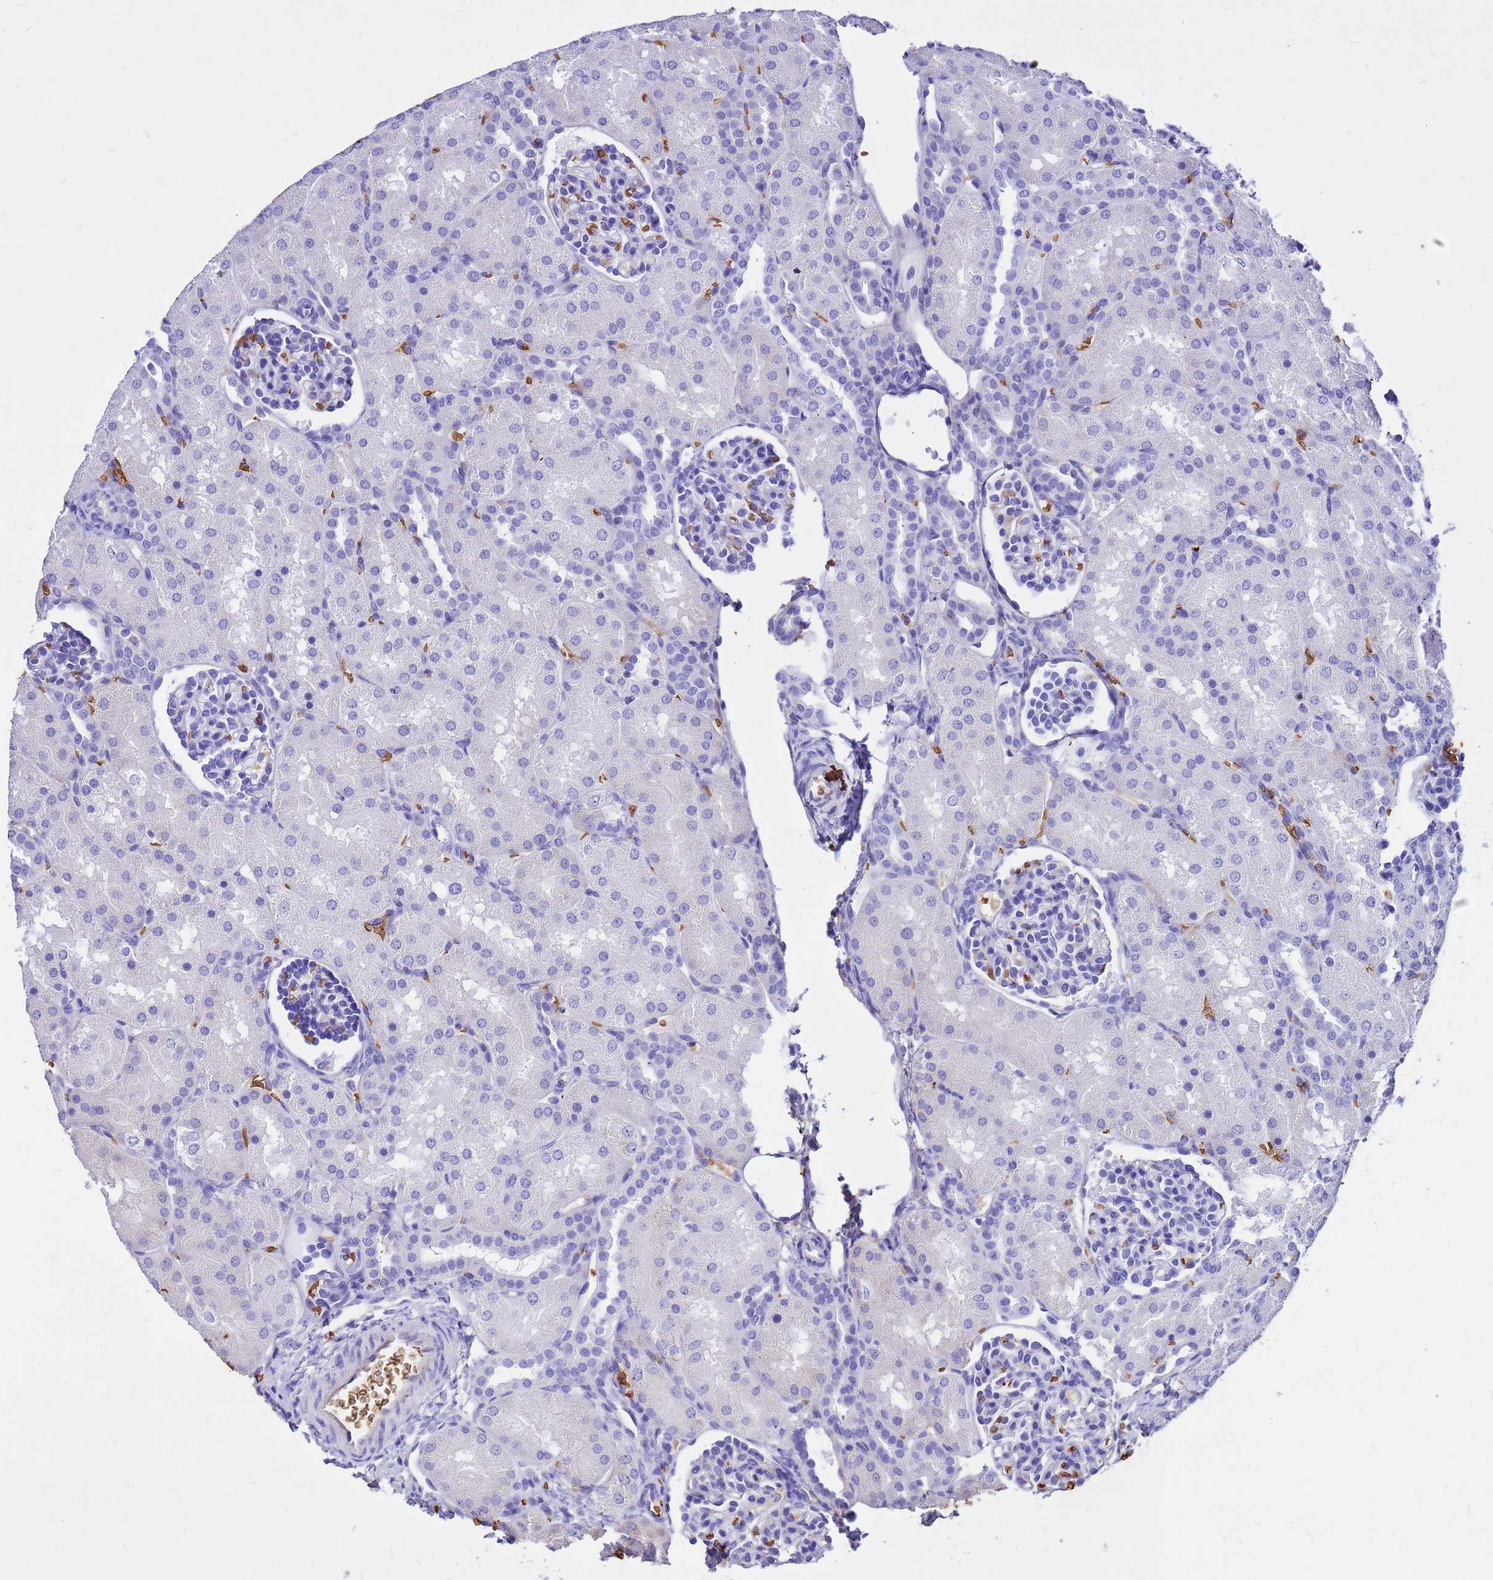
{"staining": {"intensity": "weak", "quantity": "25%-75%", "location": "cytoplasmic/membranous"}, "tissue": "kidney", "cell_type": "Cells in glomeruli", "image_type": "normal", "snomed": [{"axis": "morphology", "description": "Normal tissue, NOS"}, {"axis": "topography", "description": "Kidney"}], "caption": "Cells in glomeruli show low levels of weak cytoplasmic/membranous staining in approximately 25%-75% of cells in benign kidney.", "gene": "HBA1", "patient": {"sex": "male", "age": 1}}